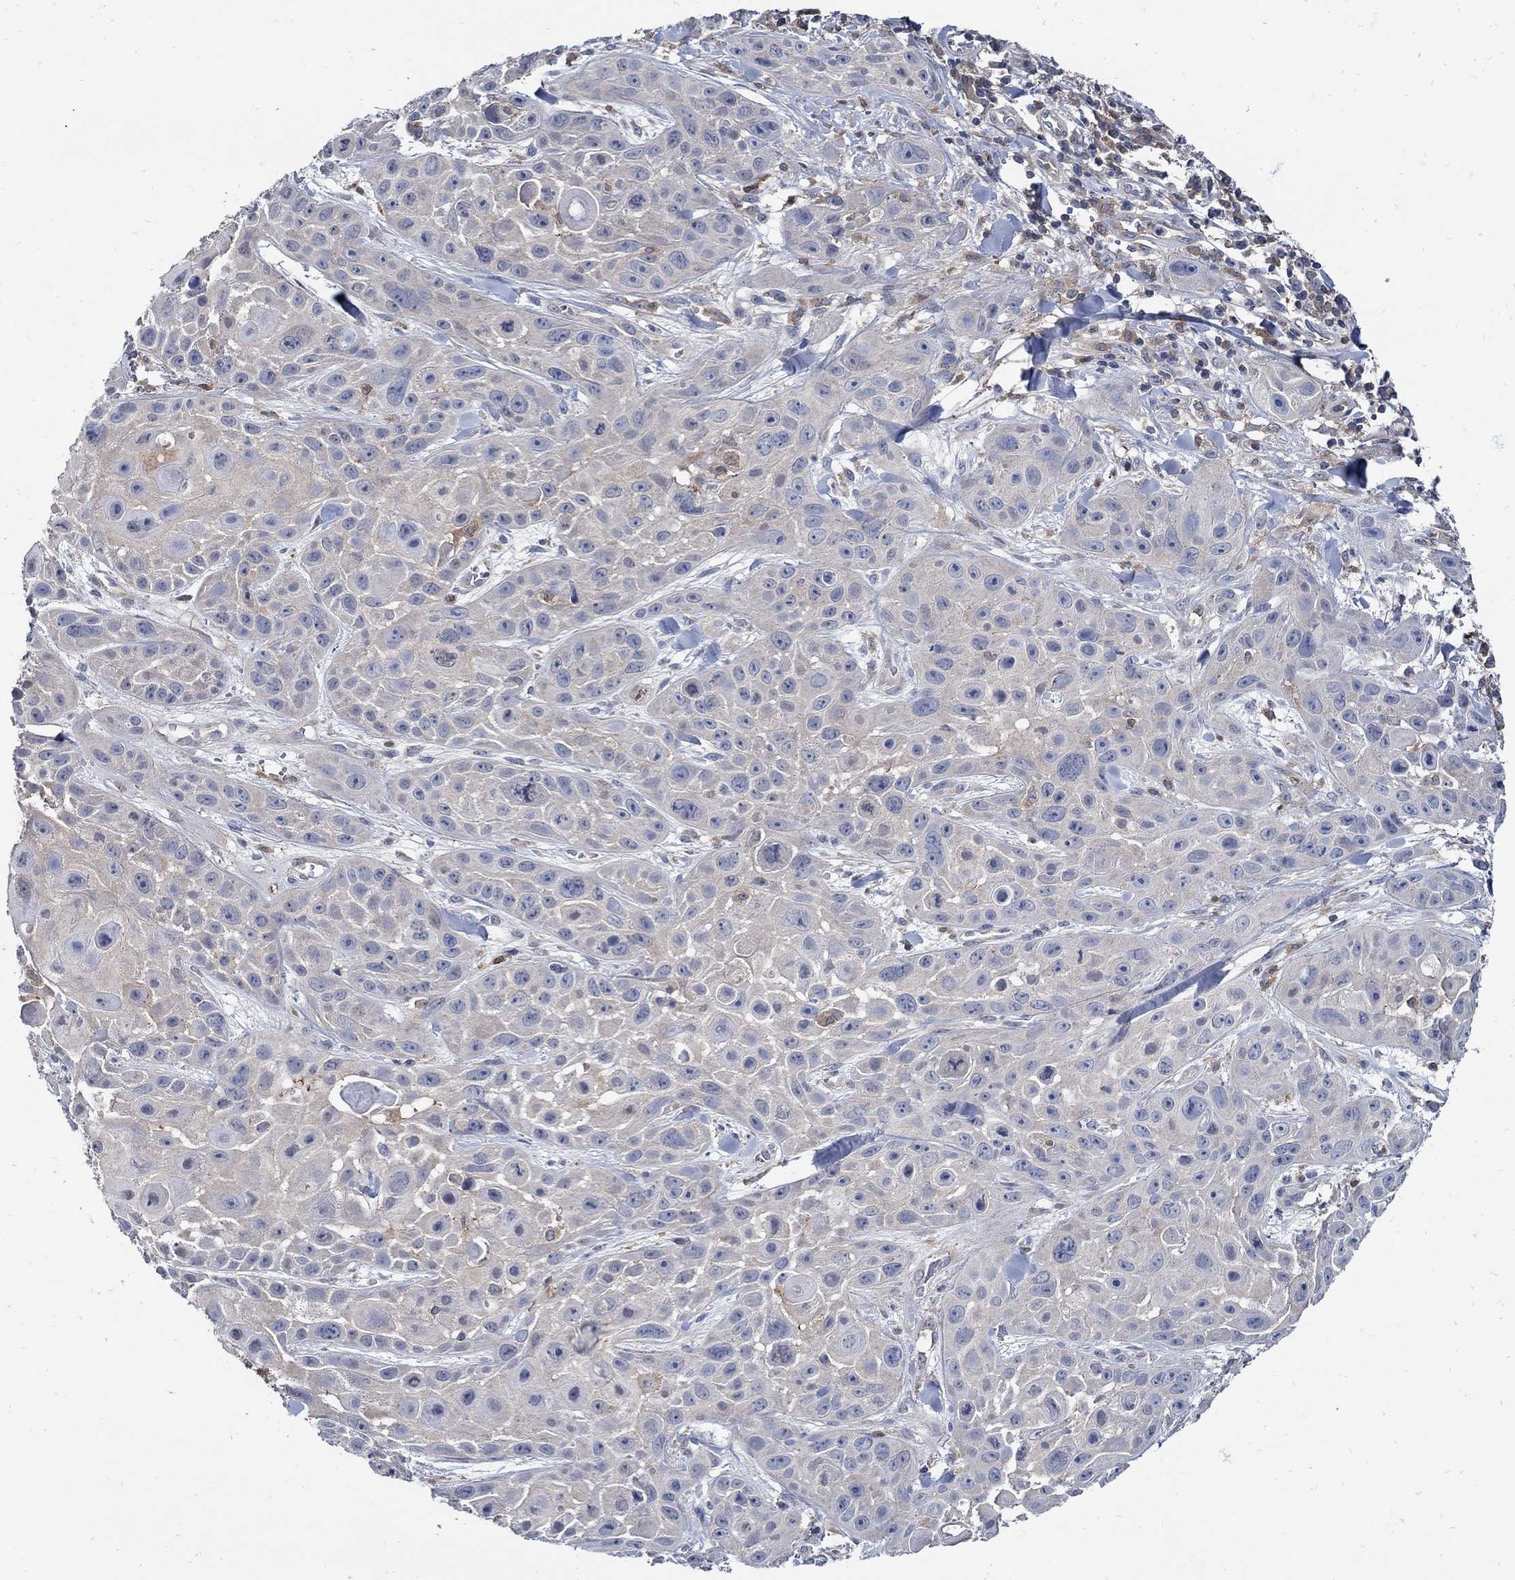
{"staining": {"intensity": "negative", "quantity": "none", "location": "none"}, "tissue": "skin cancer", "cell_type": "Tumor cells", "image_type": "cancer", "snomed": [{"axis": "morphology", "description": "Squamous cell carcinoma, NOS"}, {"axis": "topography", "description": "Skin"}, {"axis": "topography", "description": "Anal"}], "caption": "Squamous cell carcinoma (skin) stained for a protein using immunohistochemistry (IHC) demonstrates no staining tumor cells.", "gene": "MTHFR", "patient": {"sex": "female", "age": 75}}